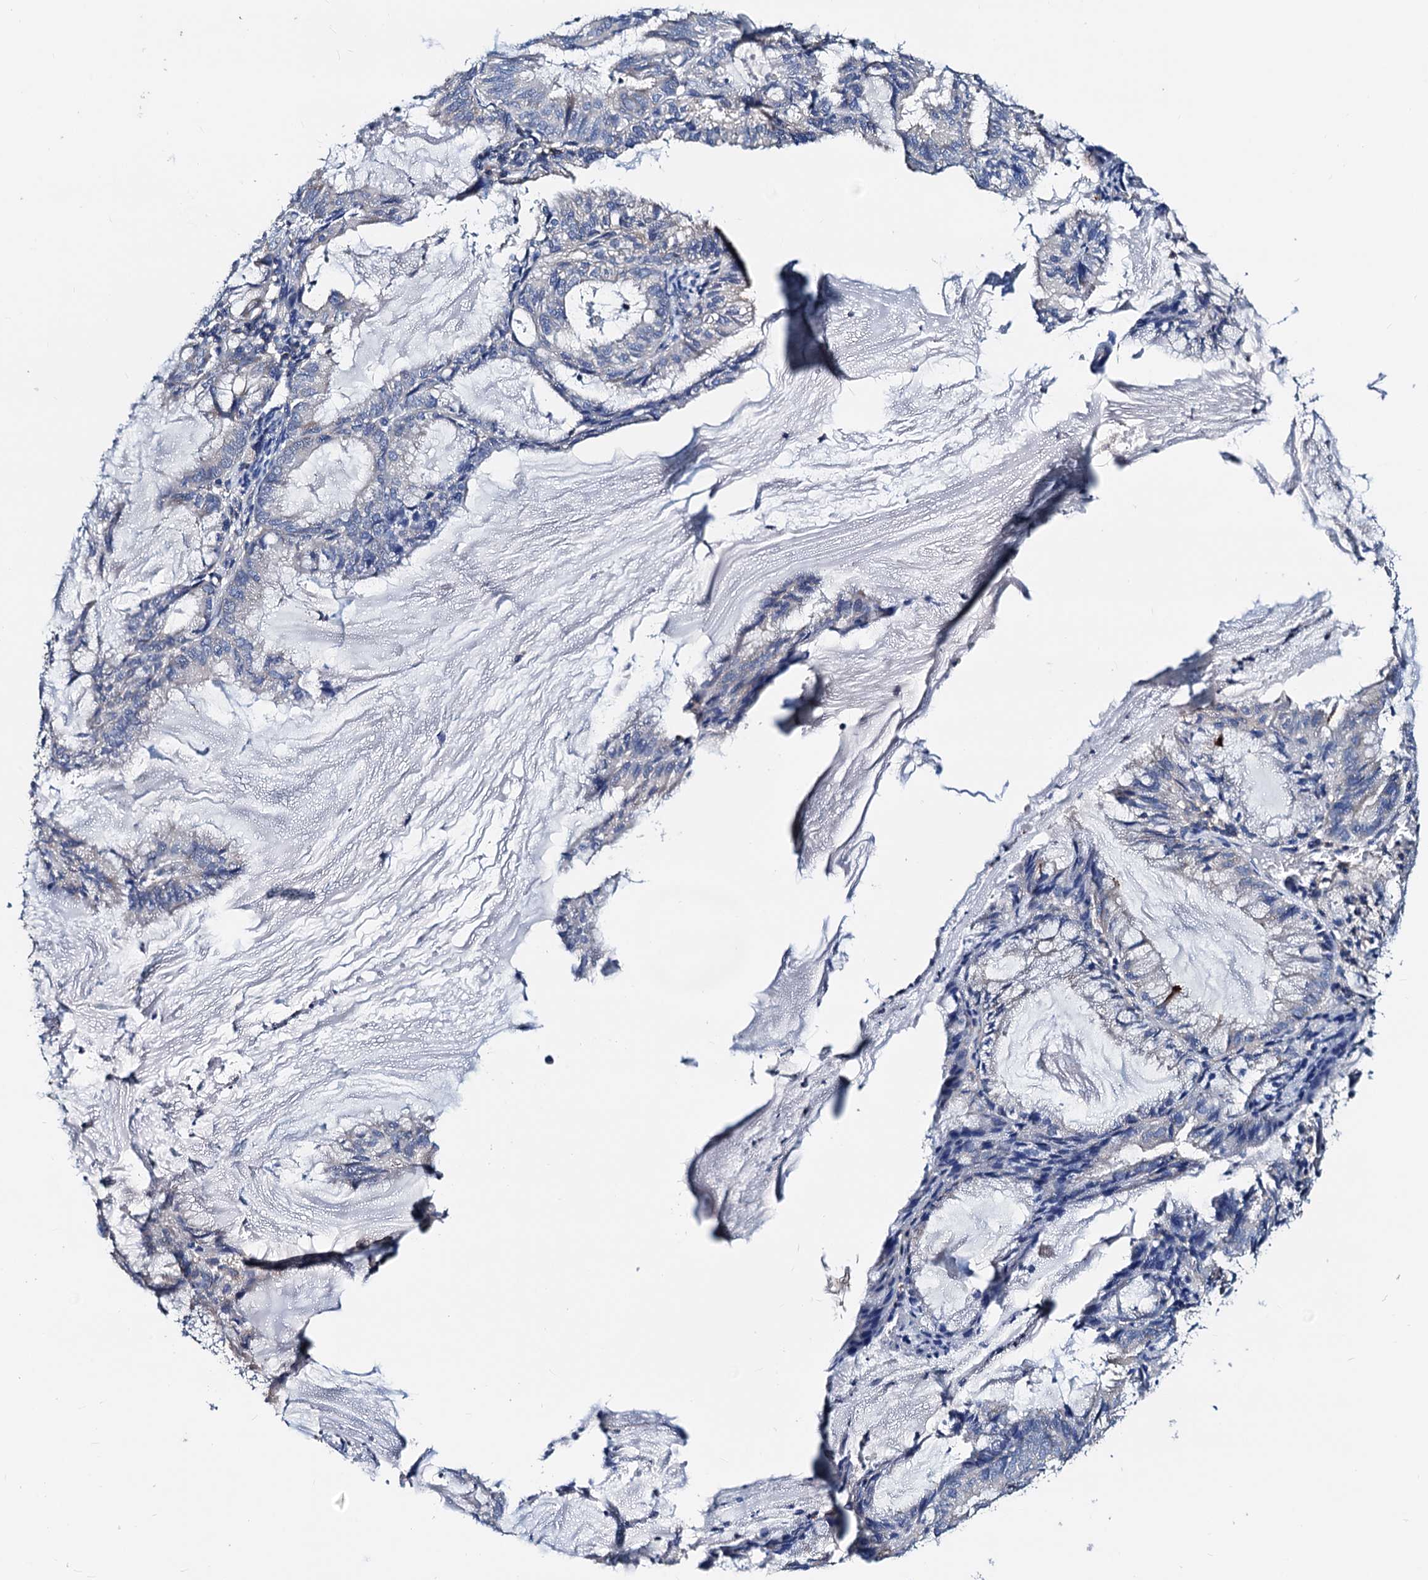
{"staining": {"intensity": "negative", "quantity": "none", "location": "none"}, "tissue": "endometrial cancer", "cell_type": "Tumor cells", "image_type": "cancer", "snomed": [{"axis": "morphology", "description": "Adenocarcinoma, NOS"}, {"axis": "topography", "description": "Endometrium"}], "caption": "Tumor cells show no significant protein positivity in endometrial cancer (adenocarcinoma).", "gene": "GCOM1", "patient": {"sex": "female", "age": 86}}